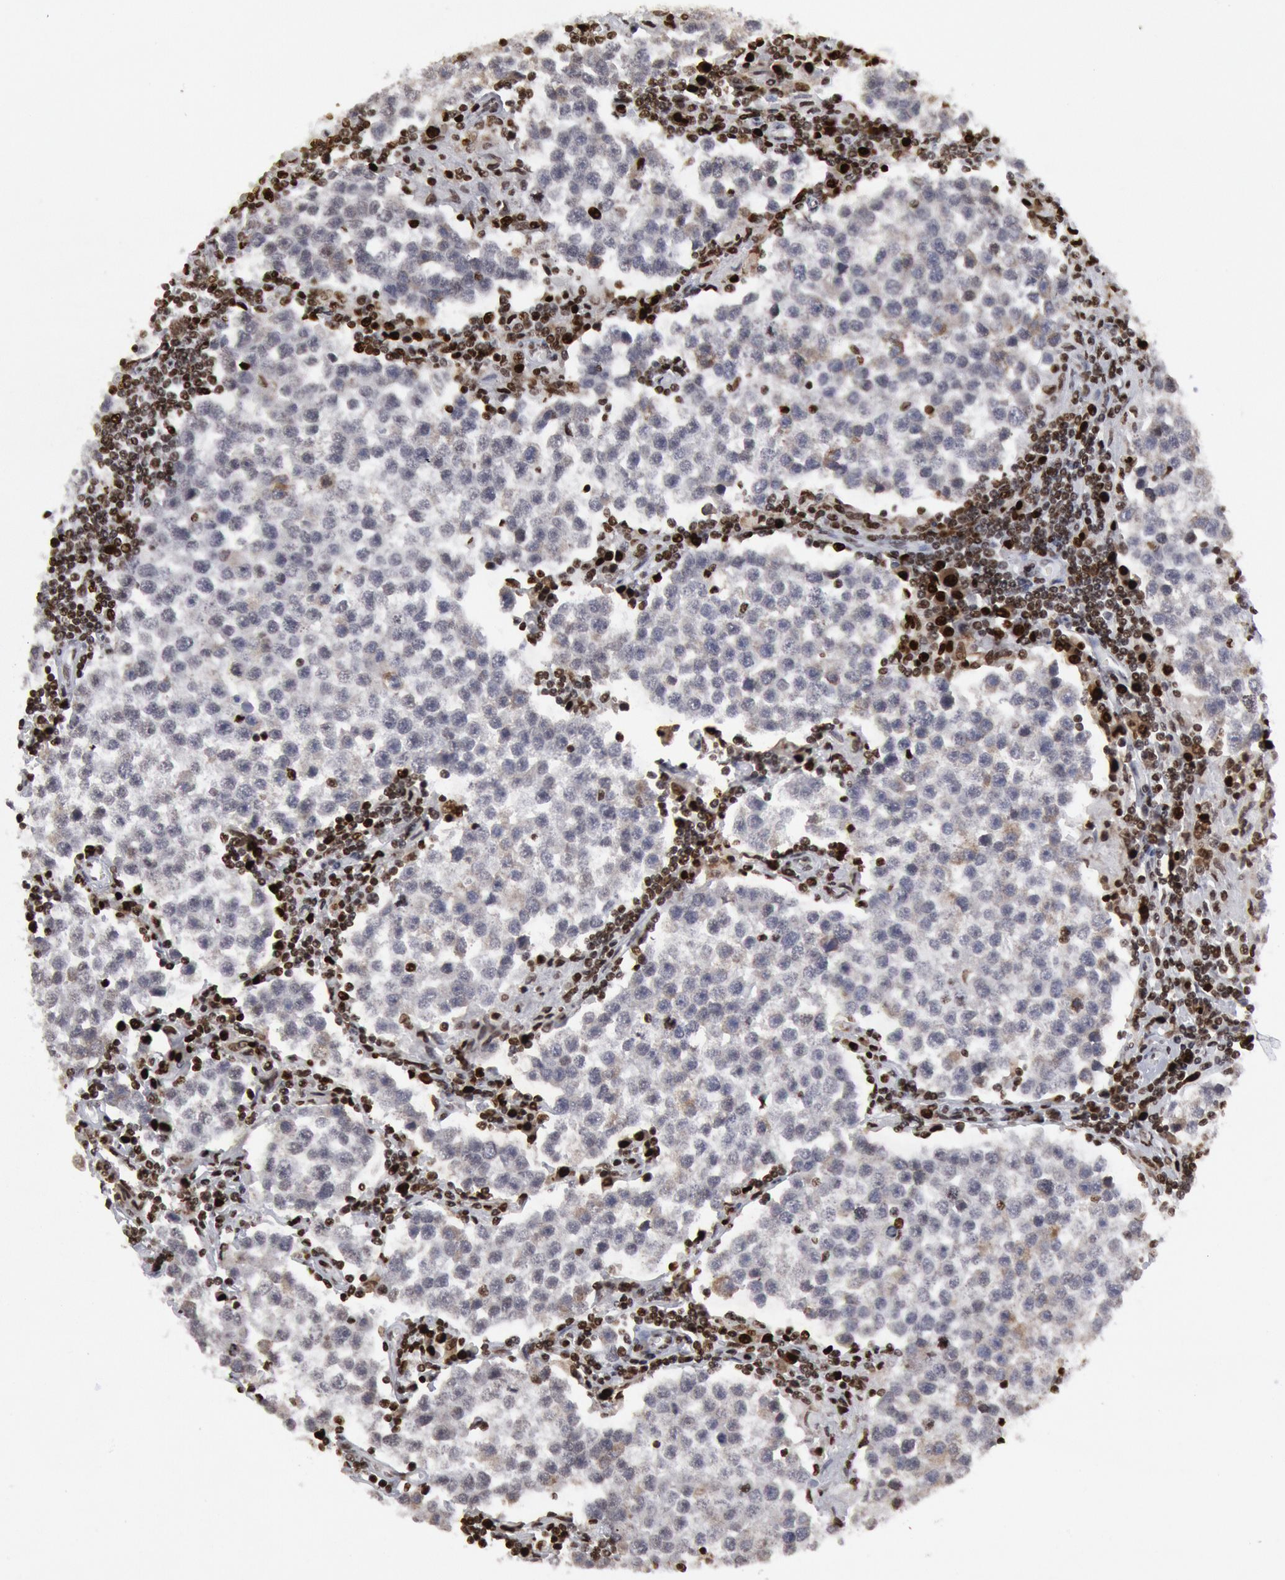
{"staining": {"intensity": "weak", "quantity": "<25%", "location": "nuclear"}, "tissue": "testis cancer", "cell_type": "Tumor cells", "image_type": "cancer", "snomed": [{"axis": "morphology", "description": "Seminoma, NOS"}, {"axis": "topography", "description": "Testis"}], "caption": "This is an IHC micrograph of testis cancer. There is no positivity in tumor cells.", "gene": "SUB1", "patient": {"sex": "male", "age": 36}}